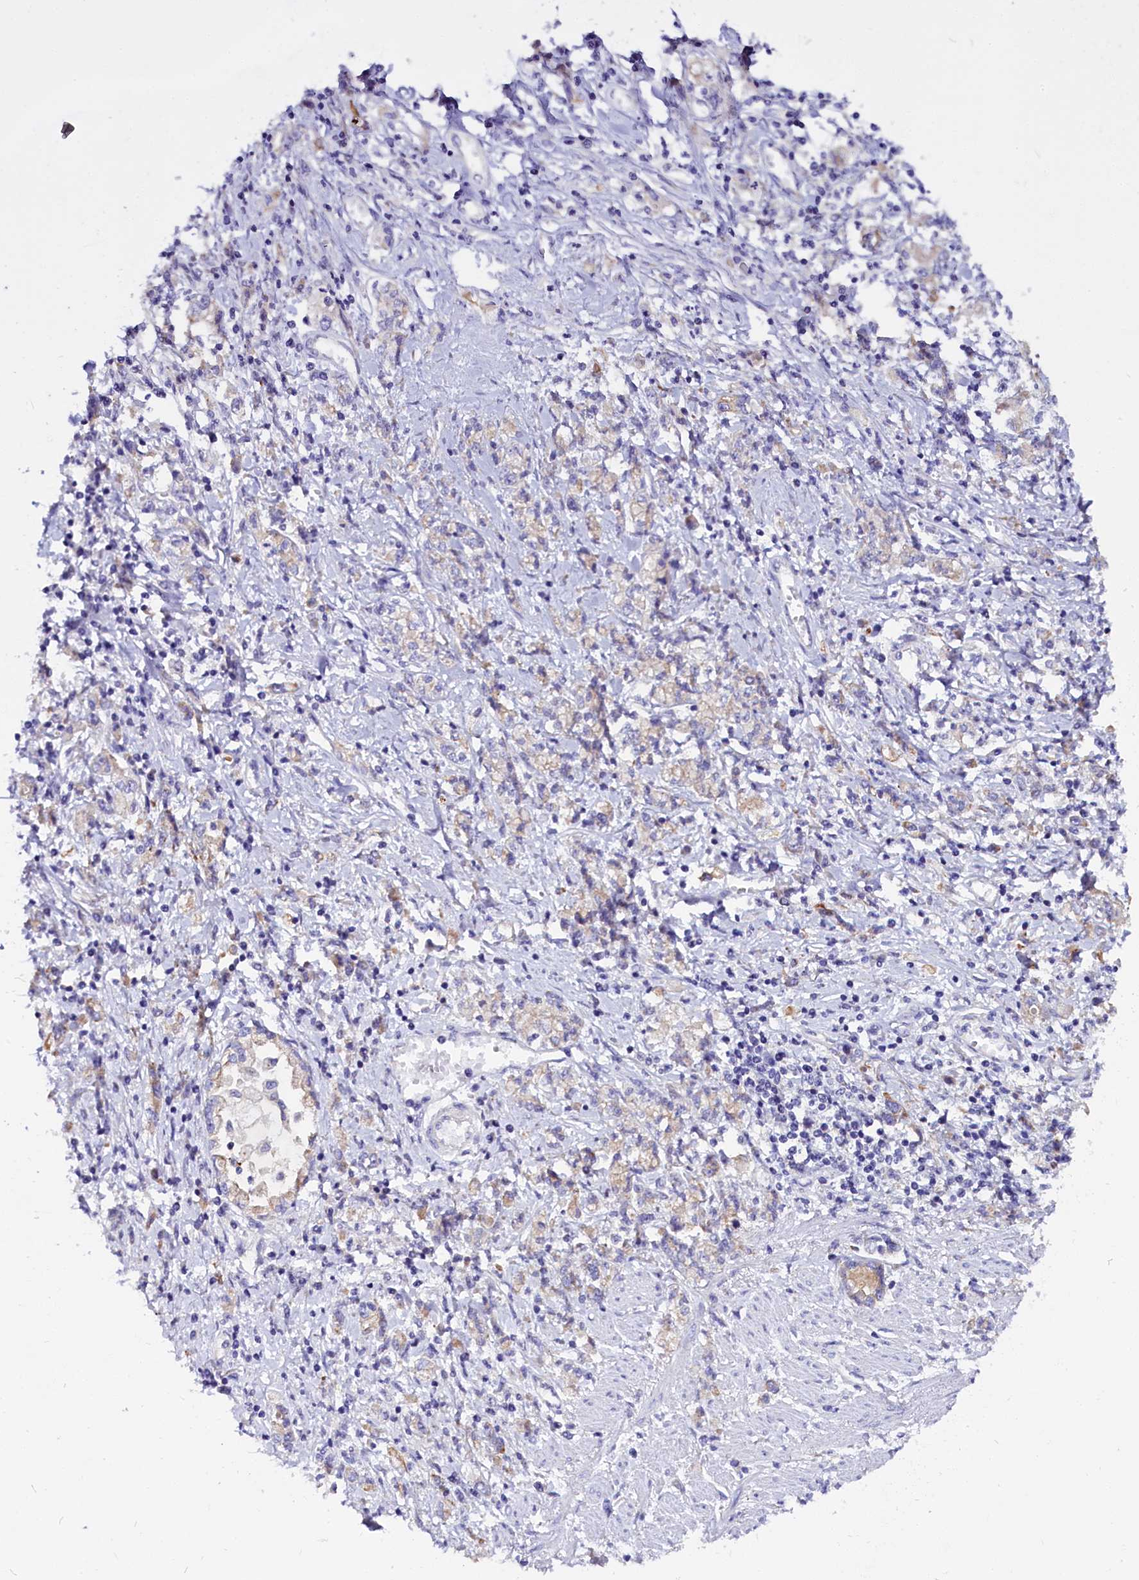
{"staining": {"intensity": "weak", "quantity": "<25%", "location": "cytoplasmic/membranous"}, "tissue": "stomach cancer", "cell_type": "Tumor cells", "image_type": "cancer", "snomed": [{"axis": "morphology", "description": "Adenocarcinoma, NOS"}, {"axis": "topography", "description": "Stomach"}], "caption": "Immunohistochemistry micrograph of neoplastic tissue: human adenocarcinoma (stomach) stained with DAB demonstrates no significant protein positivity in tumor cells. (Stains: DAB IHC with hematoxylin counter stain, Microscopy: brightfield microscopy at high magnification).", "gene": "CEP170", "patient": {"sex": "female", "age": 76}}